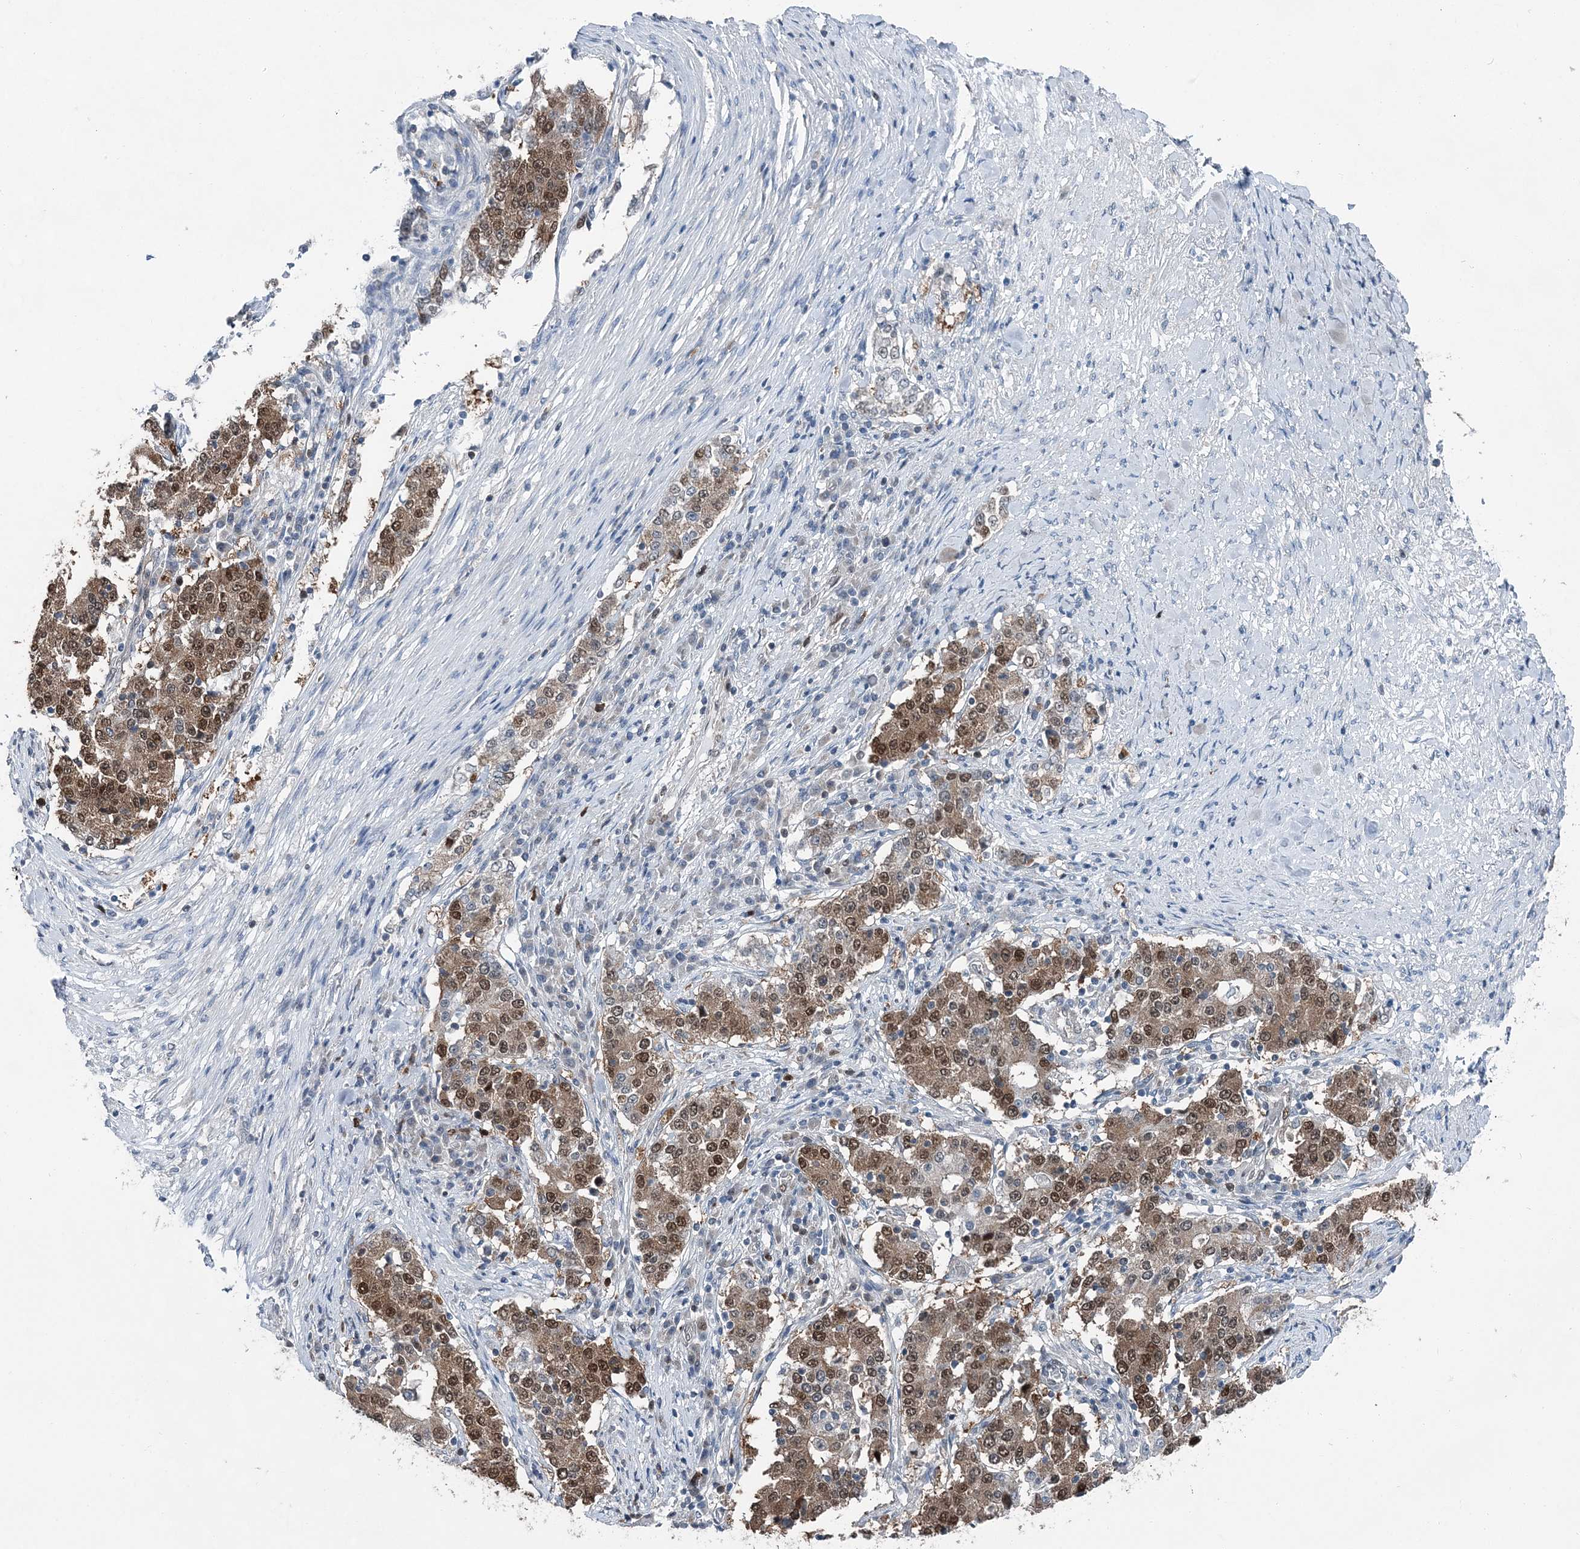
{"staining": {"intensity": "moderate", "quantity": ">75%", "location": "cytoplasmic/membranous,nuclear"}, "tissue": "stomach cancer", "cell_type": "Tumor cells", "image_type": "cancer", "snomed": [{"axis": "morphology", "description": "Adenocarcinoma, NOS"}, {"axis": "topography", "description": "Stomach"}], "caption": "The image reveals a brown stain indicating the presence of a protein in the cytoplasmic/membranous and nuclear of tumor cells in stomach adenocarcinoma.", "gene": "HAT1", "patient": {"sex": "male", "age": 59}}